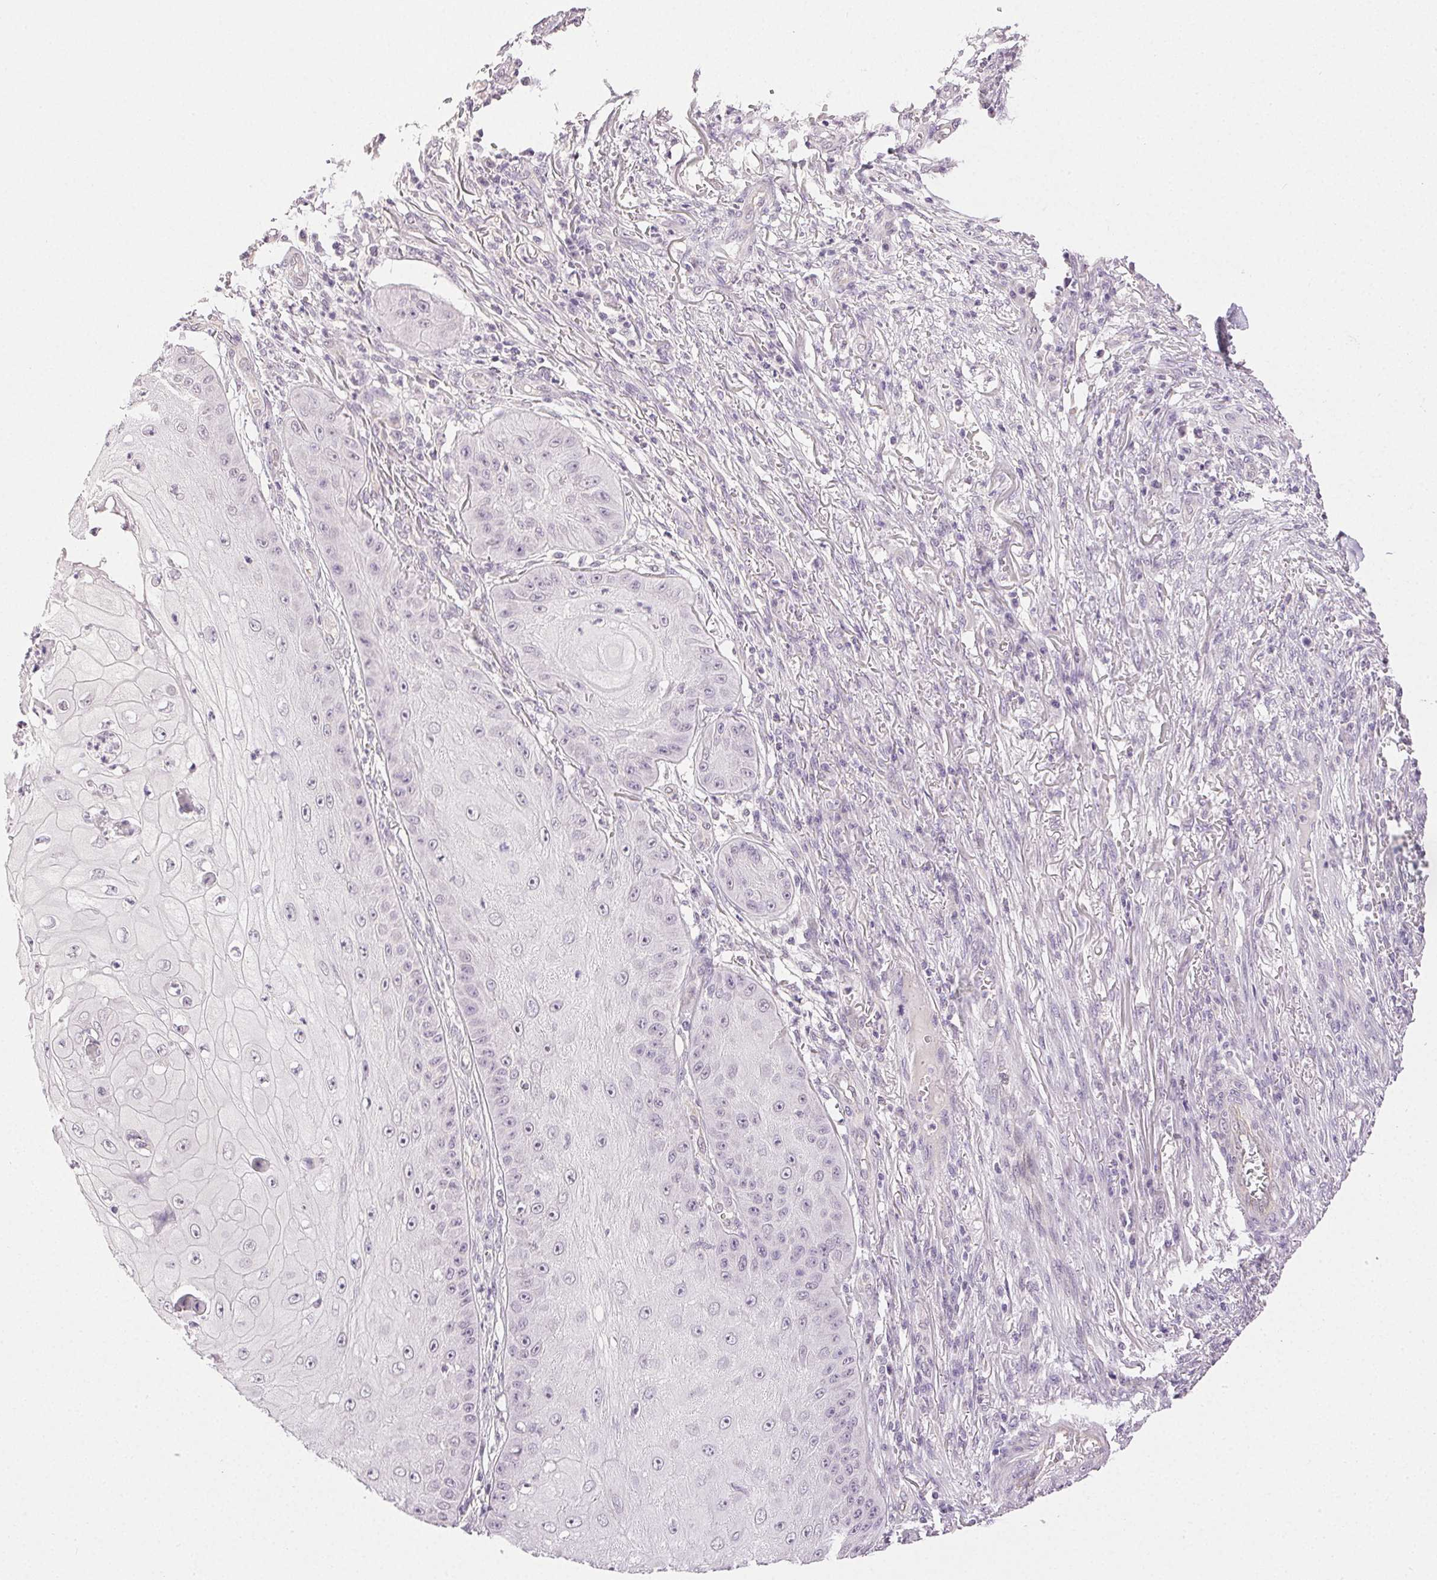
{"staining": {"intensity": "negative", "quantity": "none", "location": "none"}, "tissue": "skin cancer", "cell_type": "Tumor cells", "image_type": "cancer", "snomed": [{"axis": "morphology", "description": "Squamous cell carcinoma, NOS"}, {"axis": "topography", "description": "Skin"}], "caption": "This histopathology image is of skin cancer stained with IHC to label a protein in brown with the nuclei are counter-stained blue. There is no staining in tumor cells.", "gene": "PLCB1", "patient": {"sex": "male", "age": 70}}